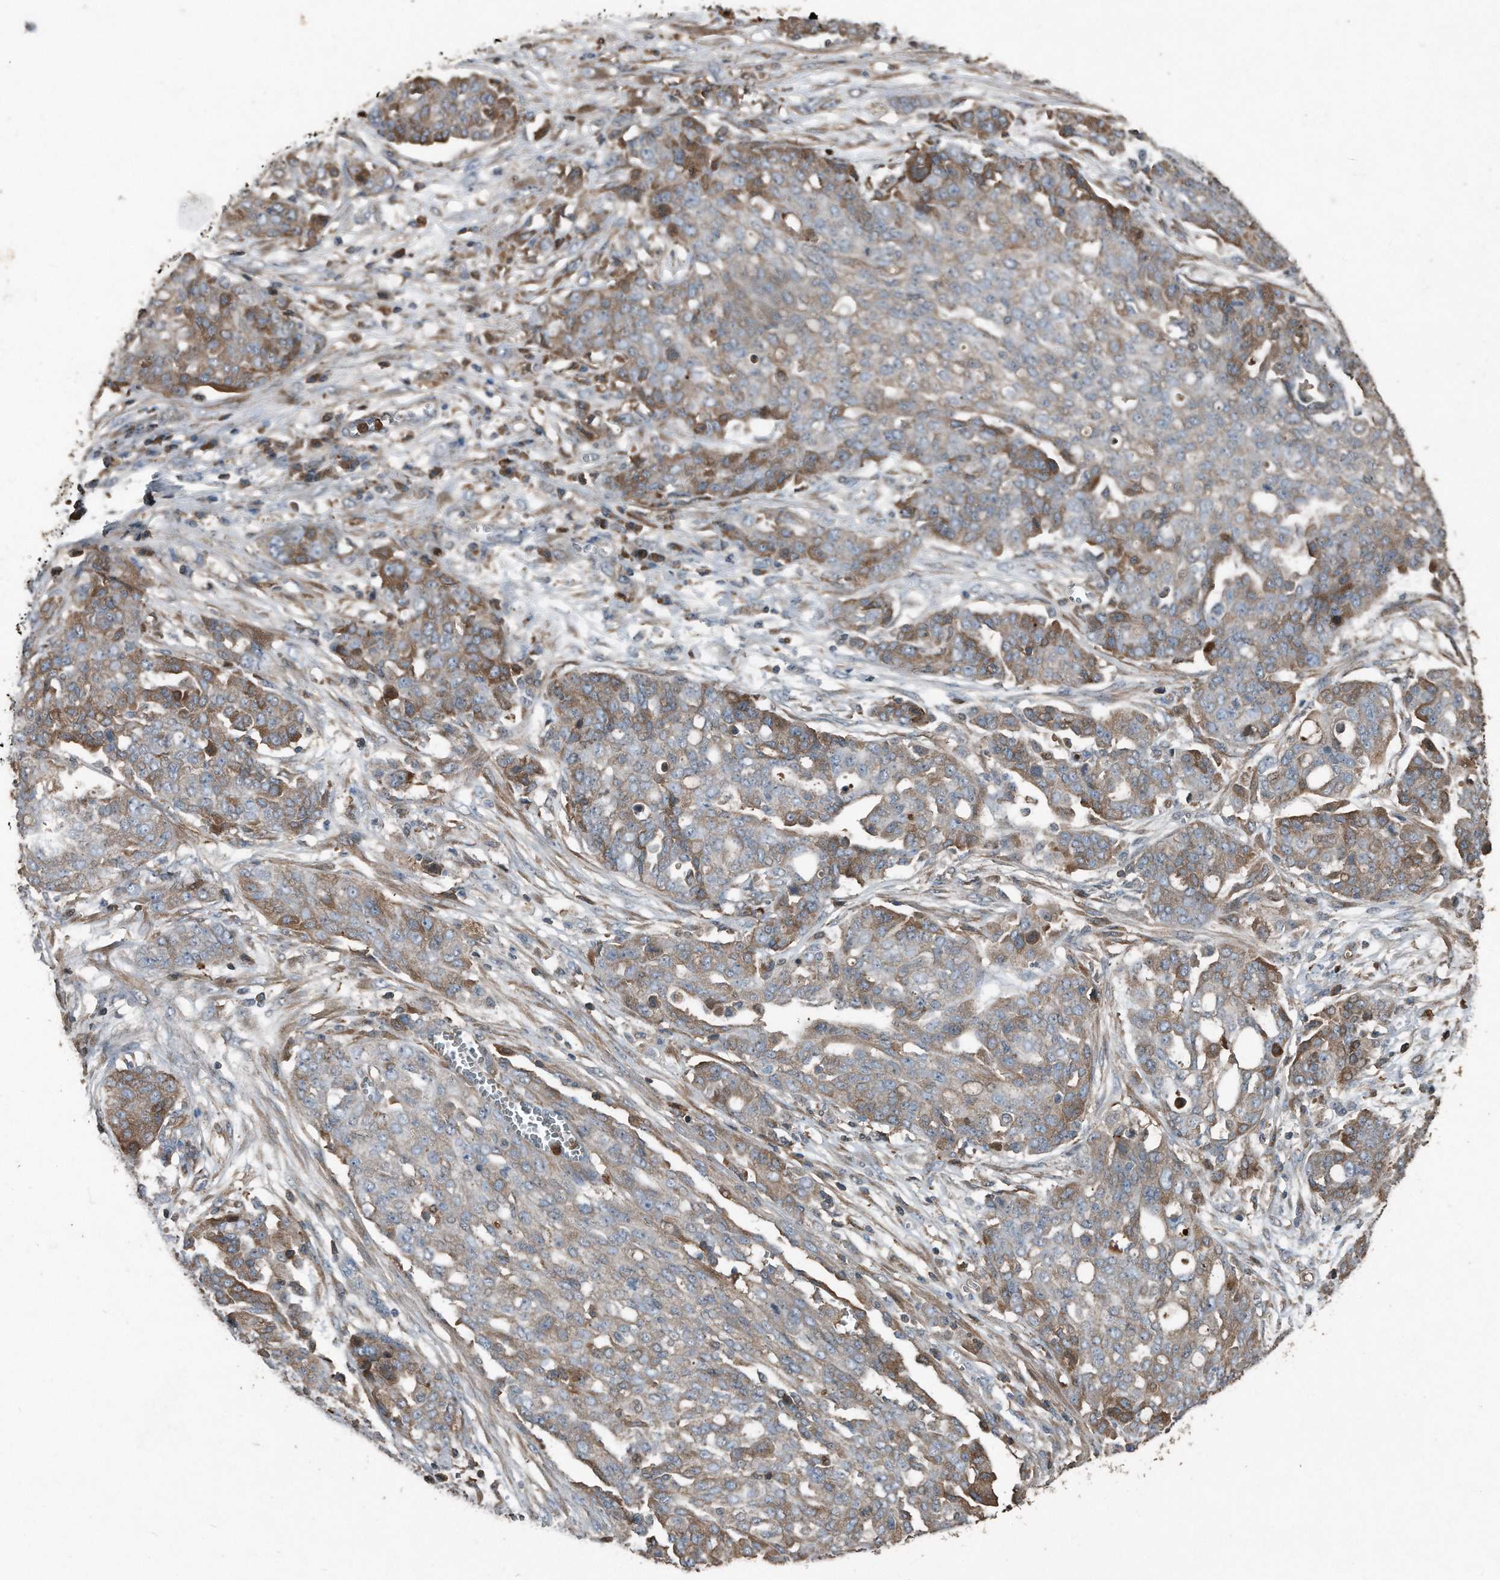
{"staining": {"intensity": "moderate", "quantity": "25%-75%", "location": "cytoplasmic/membranous"}, "tissue": "ovarian cancer", "cell_type": "Tumor cells", "image_type": "cancer", "snomed": [{"axis": "morphology", "description": "Cystadenocarcinoma, serous, NOS"}, {"axis": "topography", "description": "Soft tissue"}, {"axis": "topography", "description": "Ovary"}], "caption": "Ovarian cancer was stained to show a protein in brown. There is medium levels of moderate cytoplasmic/membranous staining in about 25%-75% of tumor cells.", "gene": "C9", "patient": {"sex": "female", "age": 57}}